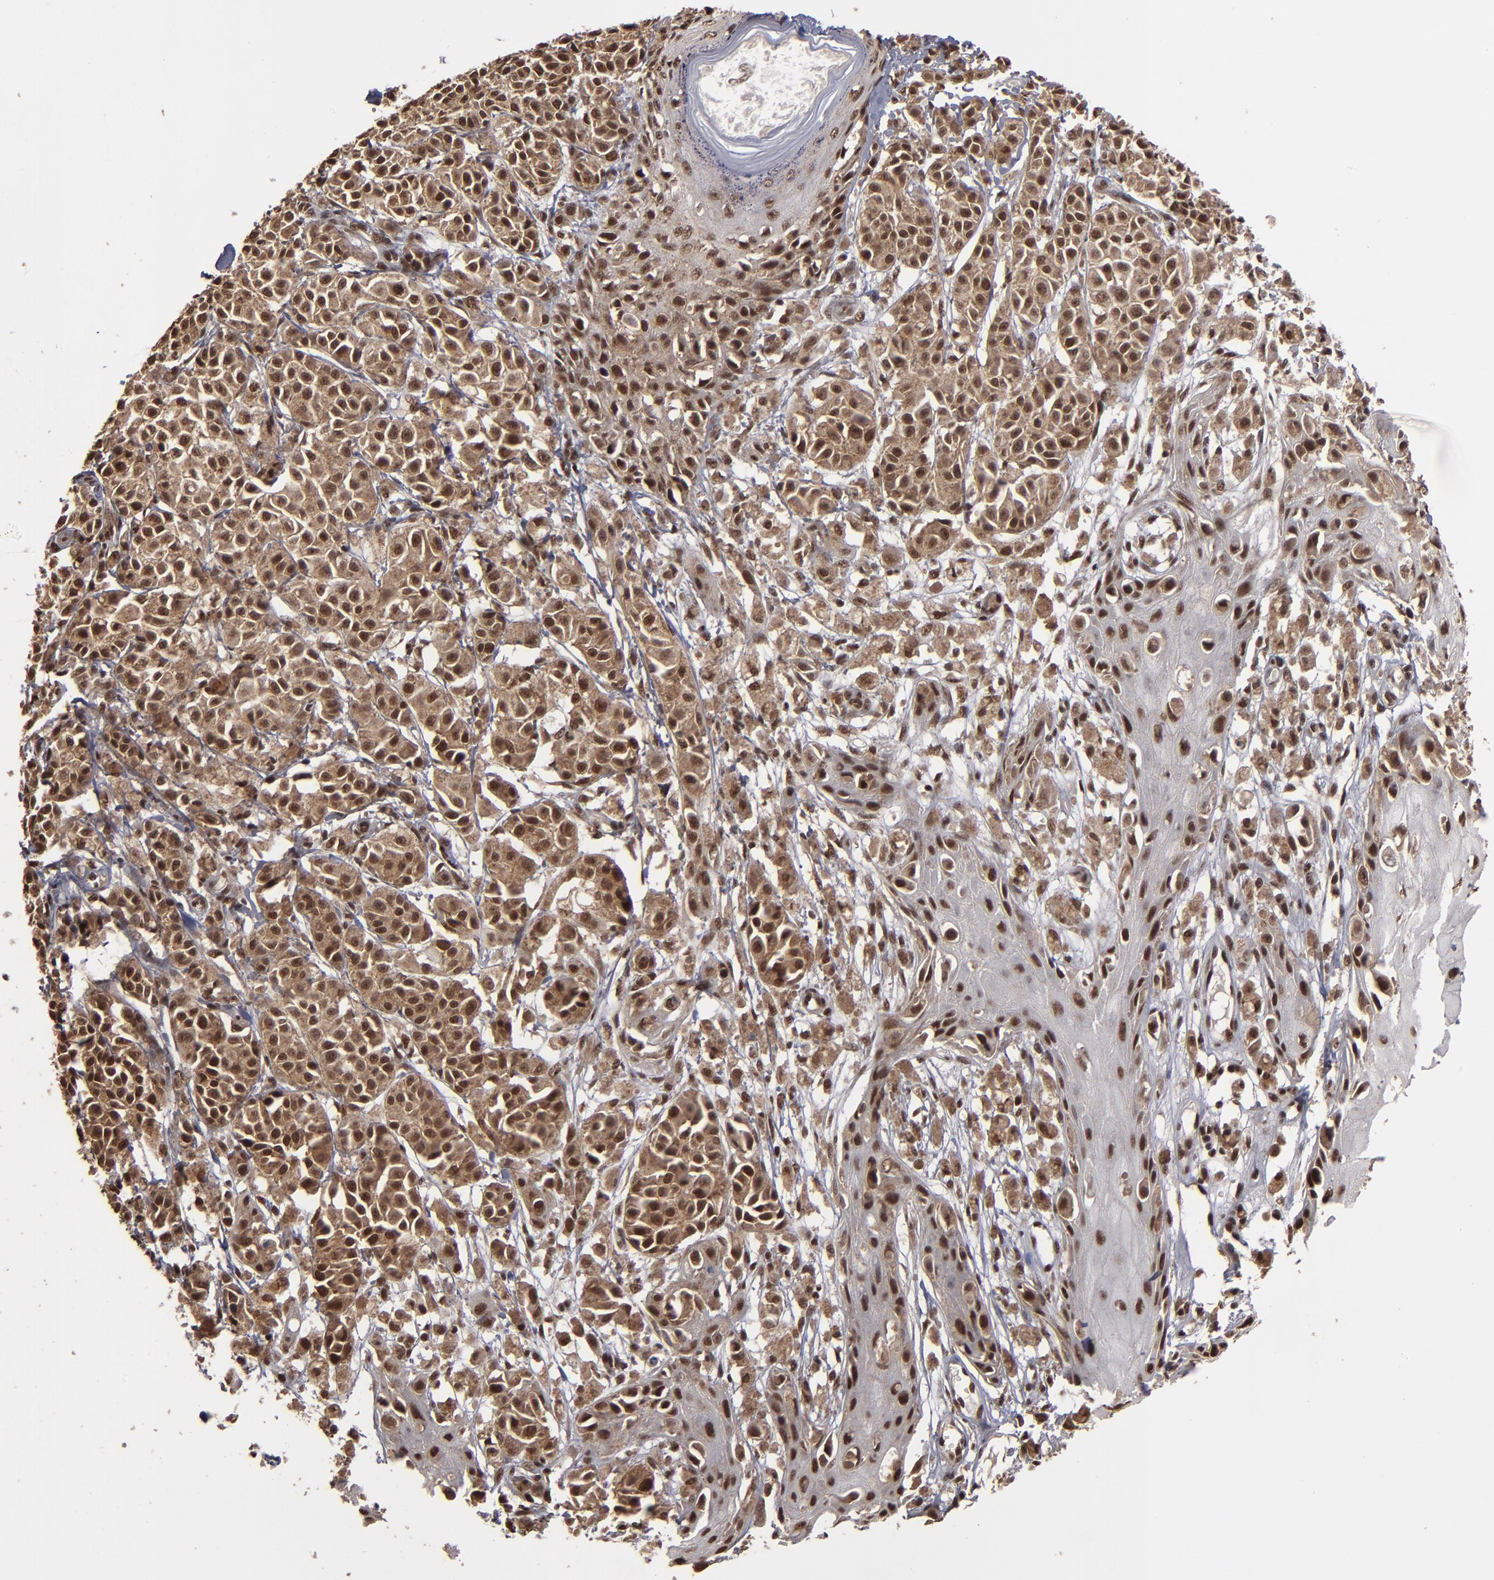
{"staining": {"intensity": "moderate", "quantity": ">75%", "location": "cytoplasmic/membranous,nuclear"}, "tissue": "melanoma", "cell_type": "Tumor cells", "image_type": "cancer", "snomed": [{"axis": "morphology", "description": "Malignant melanoma, NOS"}, {"axis": "topography", "description": "Skin"}], "caption": "Protein expression by immunohistochemistry demonstrates moderate cytoplasmic/membranous and nuclear positivity in approximately >75% of tumor cells in melanoma.", "gene": "SNW1", "patient": {"sex": "male", "age": 76}}